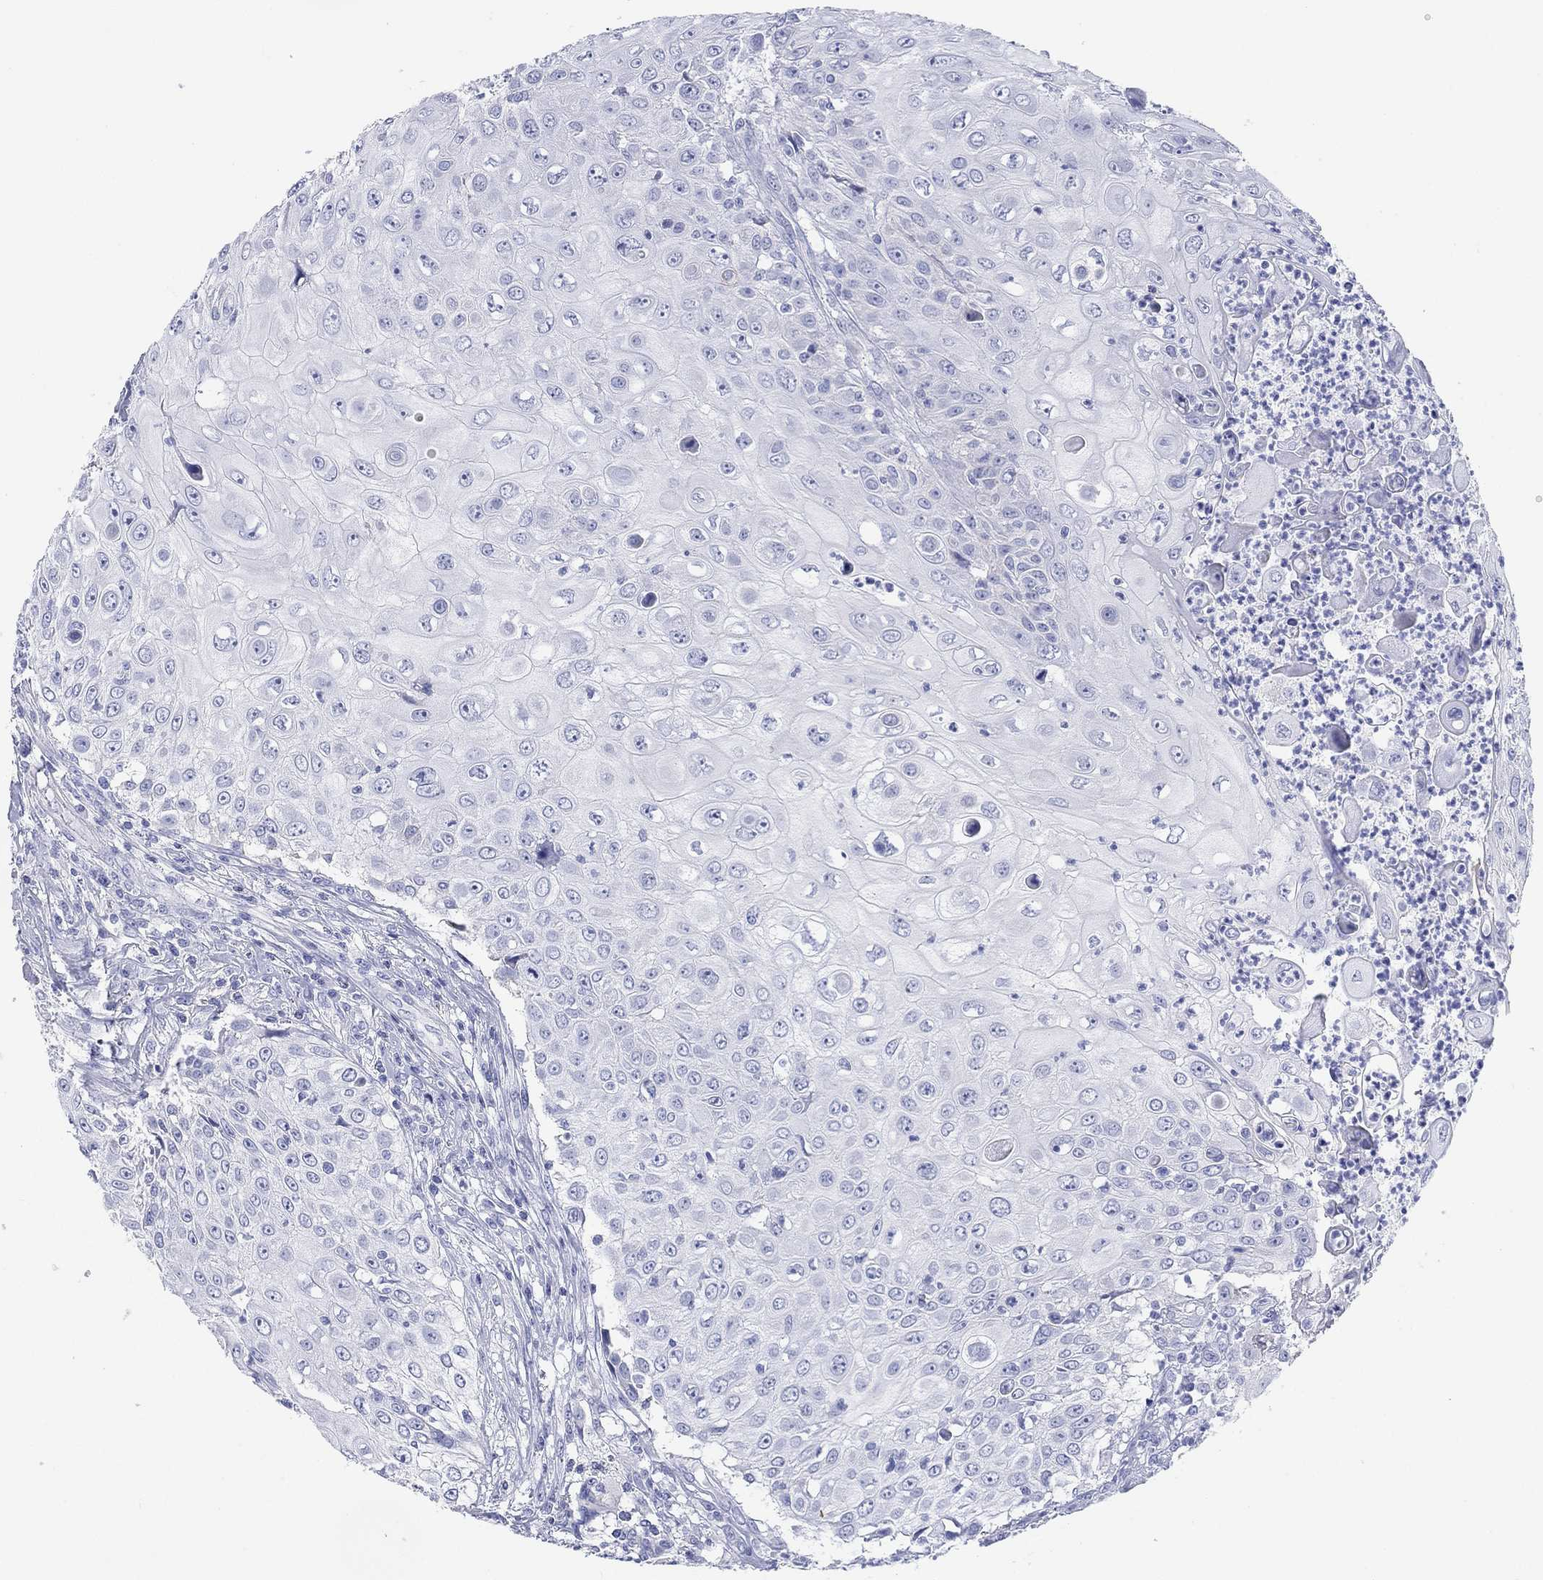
{"staining": {"intensity": "negative", "quantity": "none", "location": "none"}, "tissue": "urothelial cancer", "cell_type": "Tumor cells", "image_type": "cancer", "snomed": [{"axis": "morphology", "description": "Urothelial carcinoma, High grade"}, {"axis": "topography", "description": "Urinary bladder"}], "caption": "DAB (3,3'-diaminobenzidine) immunohistochemical staining of human urothelial cancer reveals no significant expression in tumor cells.", "gene": "ATP1B1", "patient": {"sex": "female", "age": 79}}